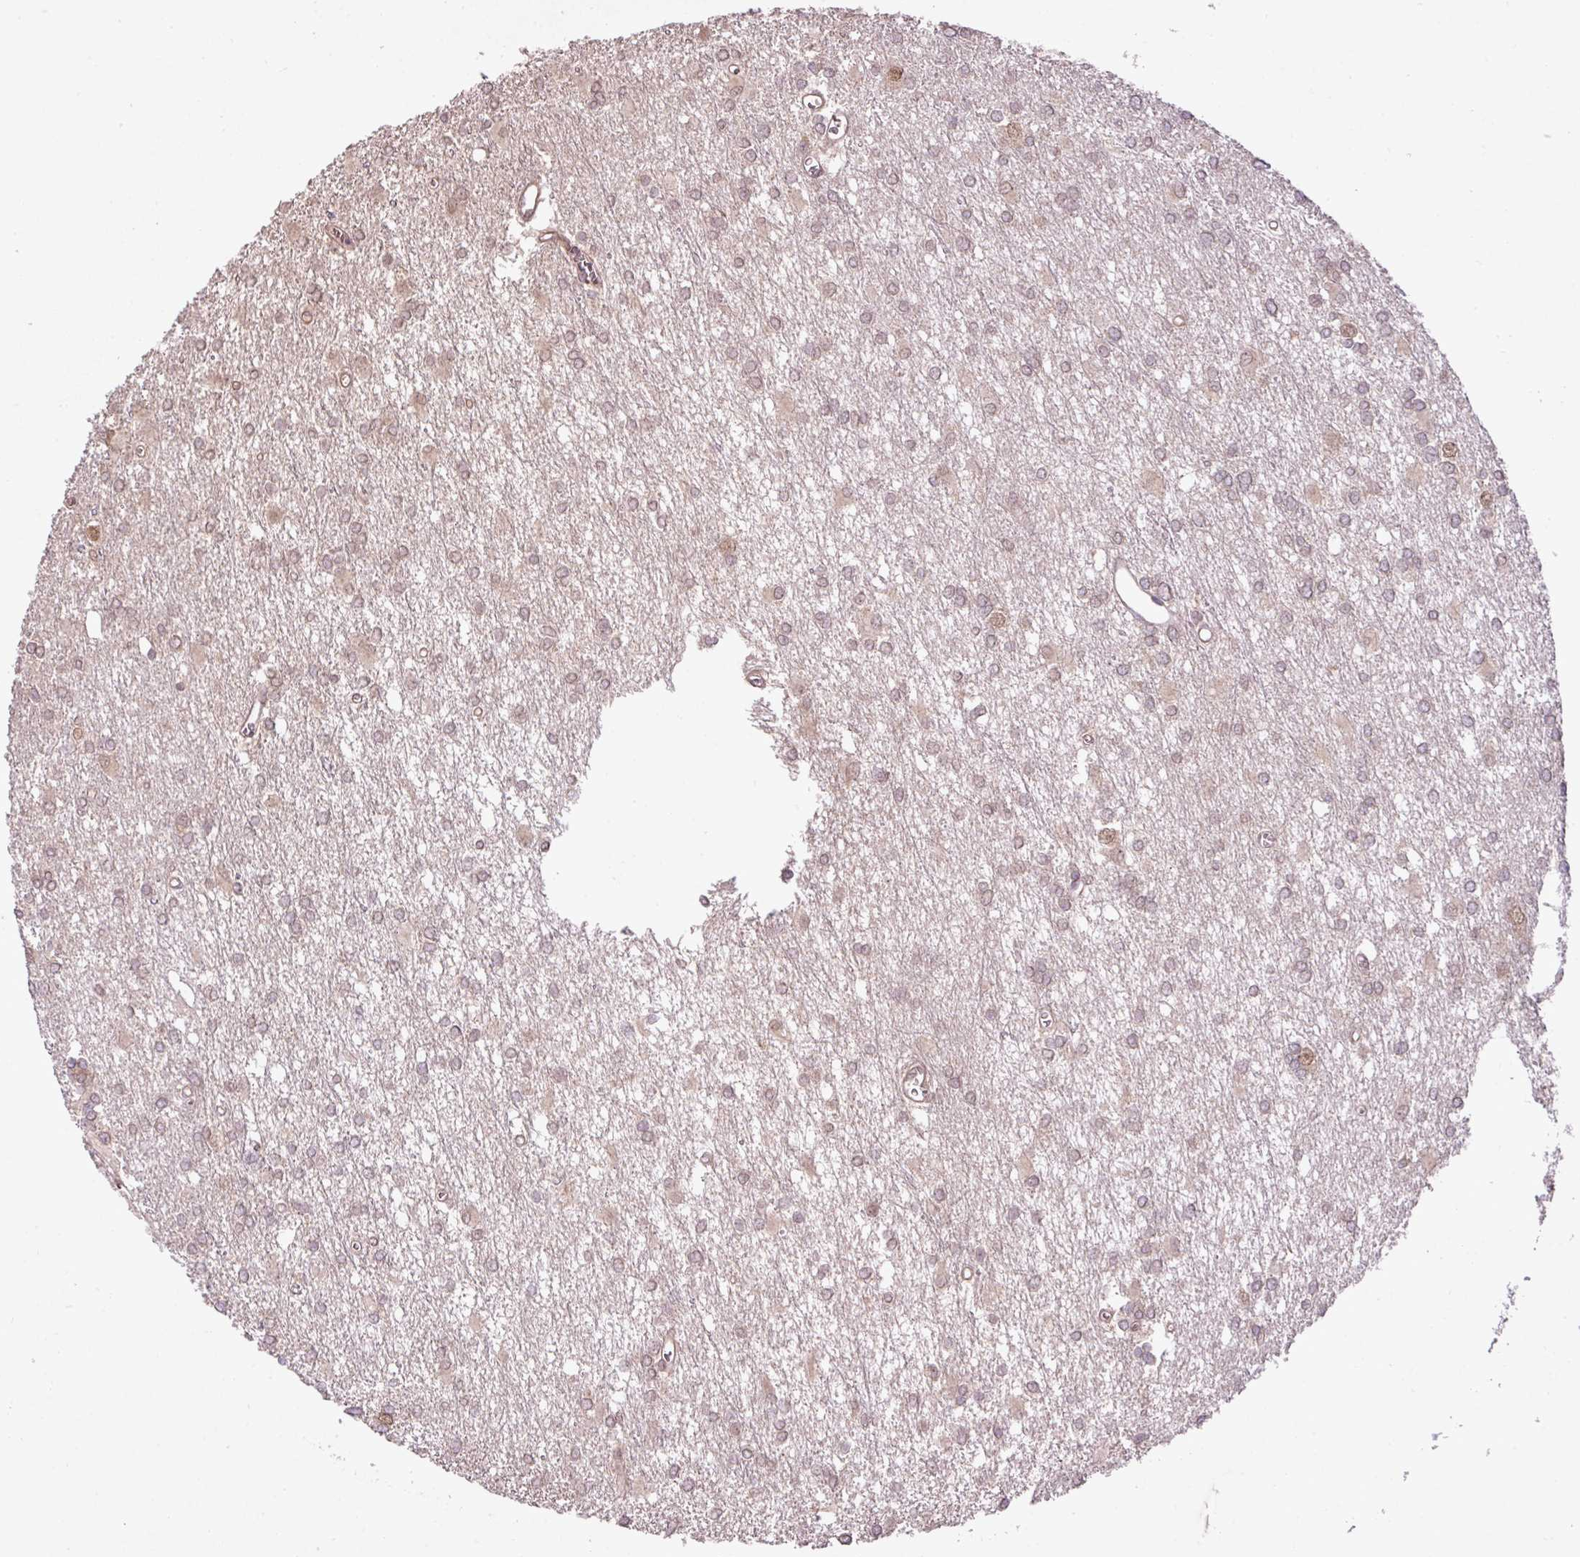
{"staining": {"intensity": "weak", "quantity": ">75%", "location": "cytoplasmic/membranous"}, "tissue": "glioma", "cell_type": "Tumor cells", "image_type": "cancer", "snomed": [{"axis": "morphology", "description": "Glioma, malignant, High grade"}, {"axis": "topography", "description": "Brain"}], "caption": "Malignant high-grade glioma tissue demonstrates weak cytoplasmic/membranous positivity in about >75% of tumor cells", "gene": "DNAAF4", "patient": {"sex": "male", "age": 48}}